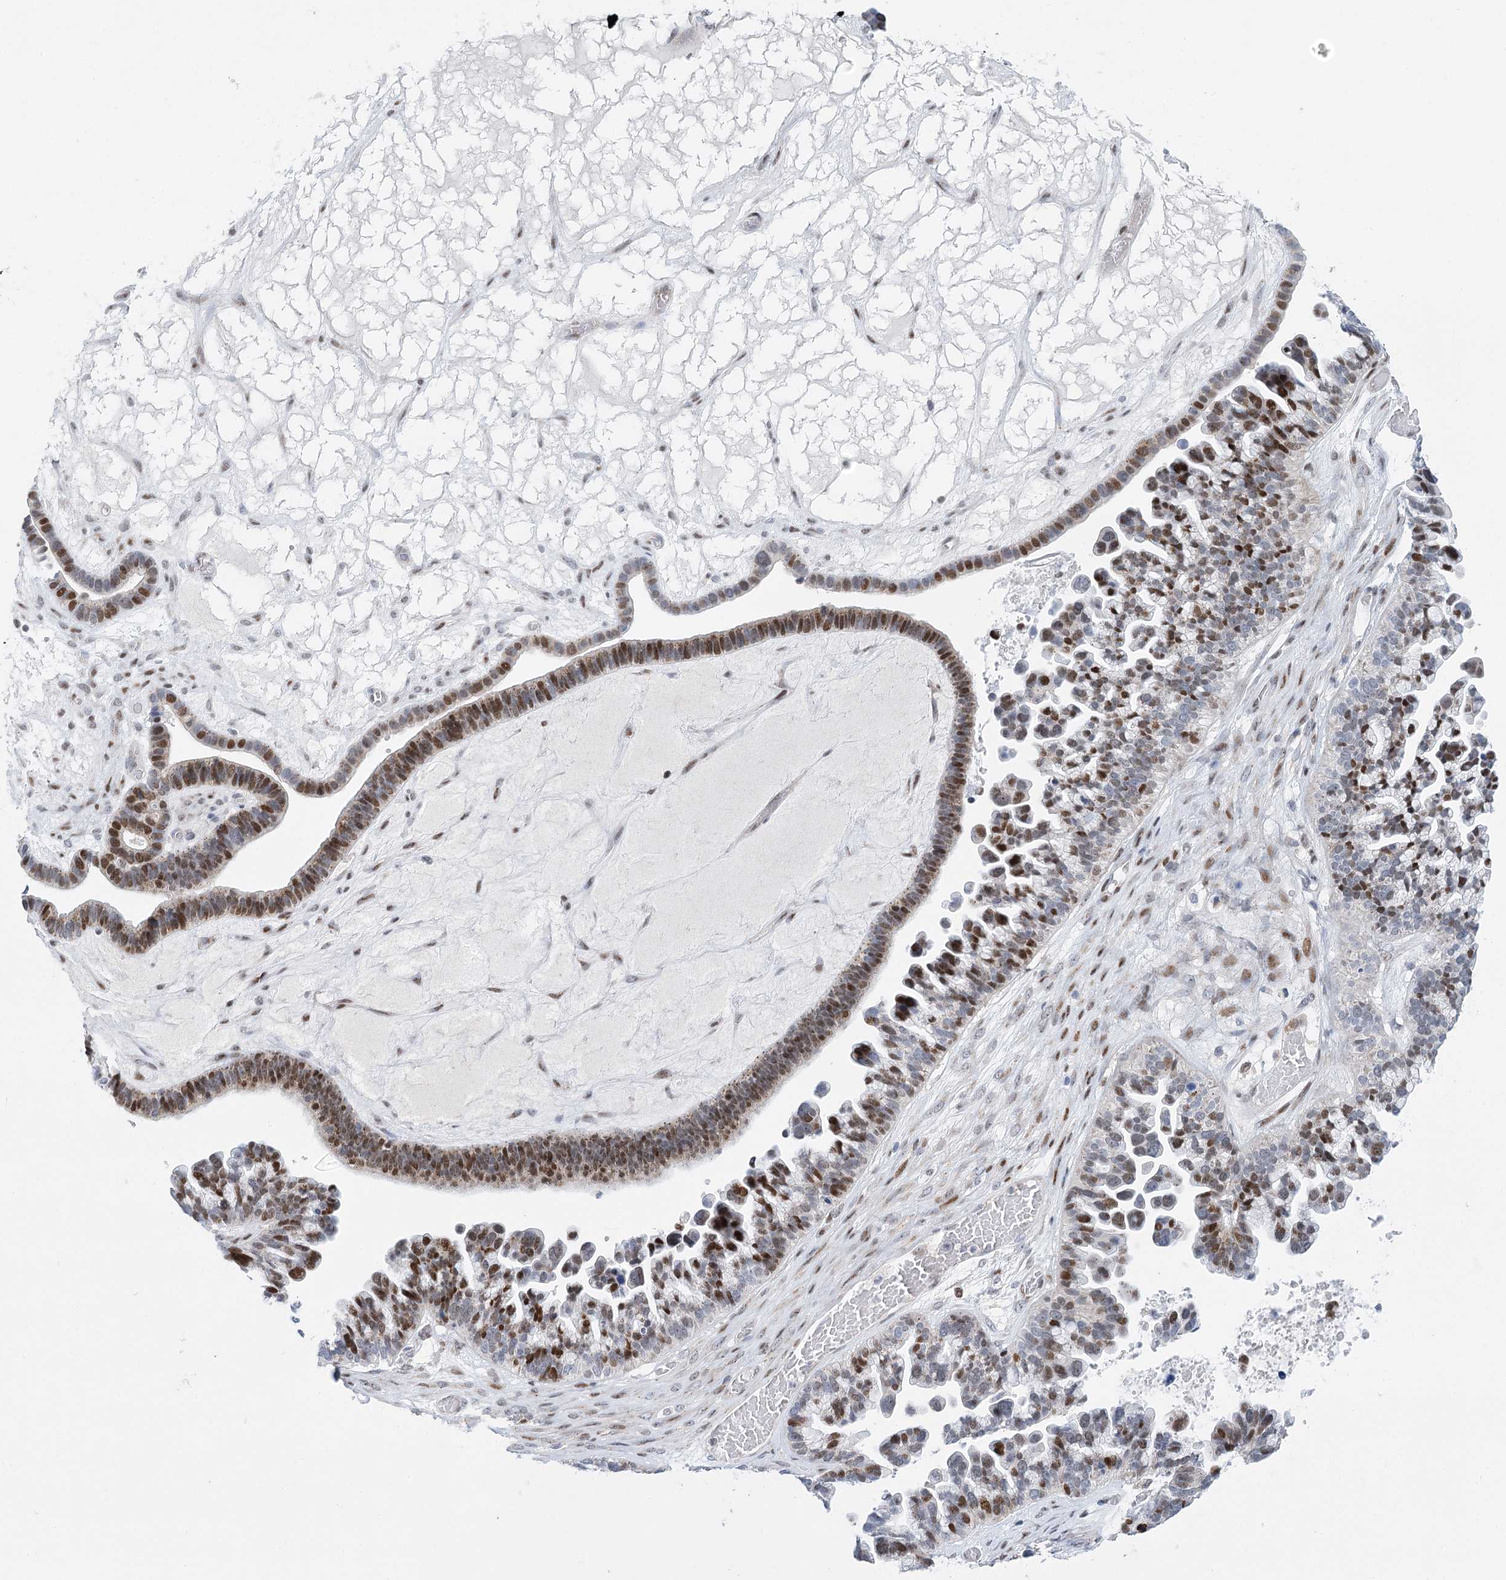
{"staining": {"intensity": "strong", "quantity": ">75%", "location": "nuclear"}, "tissue": "ovarian cancer", "cell_type": "Tumor cells", "image_type": "cancer", "snomed": [{"axis": "morphology", "description": "Cystadenocarcinoma, serous, NOS"}, {"axis": "topography", "description": "Ovary"}], "caption": "This image shows IHC staining of human ovarian serous cystadenocarcinoma, with high strong nuclear expression in about >75% of tumor cells.", "gene": "CAMTA1", "patient": {"sex": "female", "age": 56}}